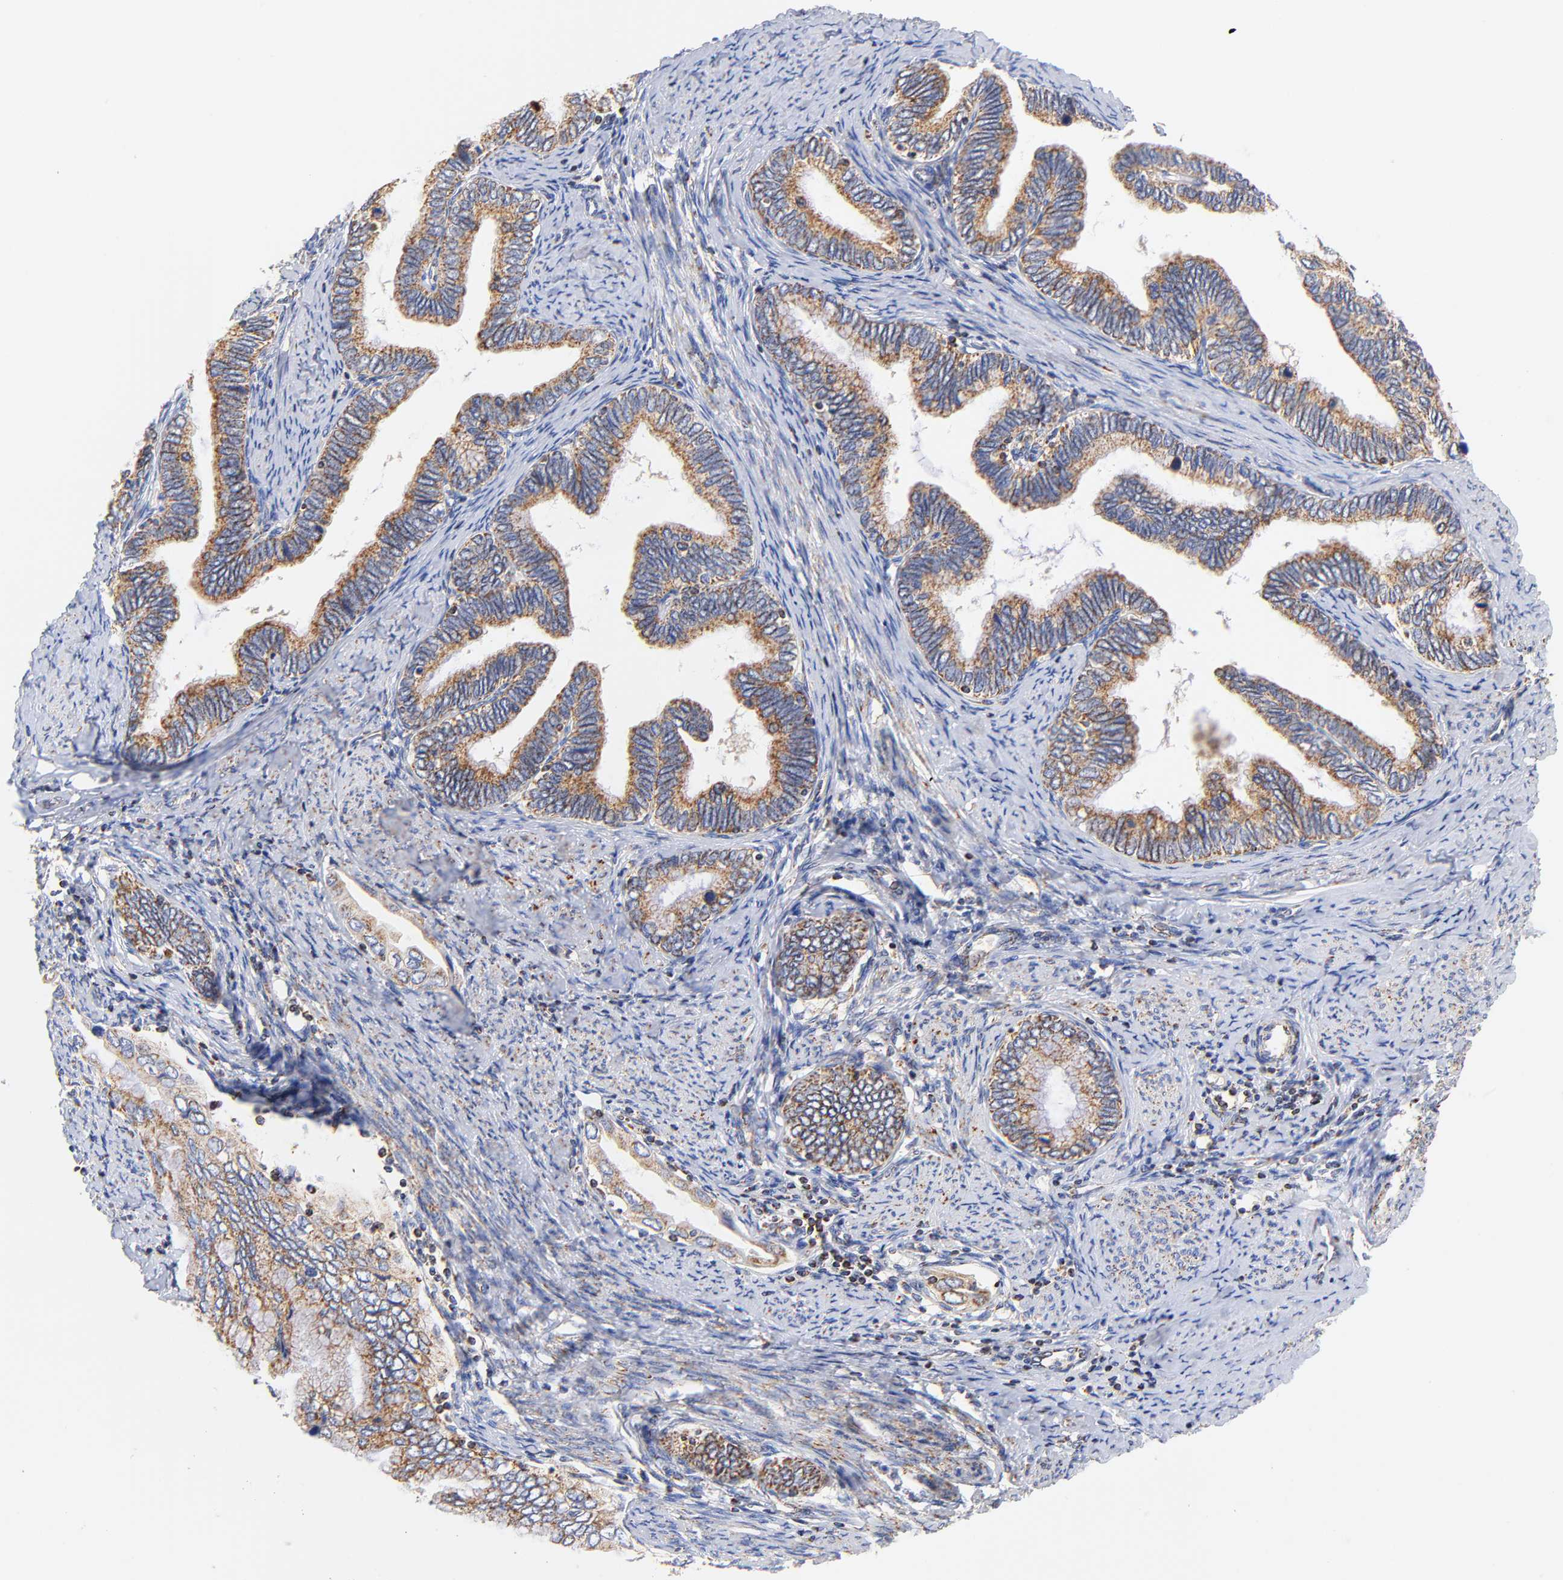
{"staining": {"intensity": "moderate", "quantity": "25%-75%", "location": "cytoplasmic/membranous"}, "tissue": "cervical cancer", "cell_type": "Tumor cells", "image_type": "cancer", "snomed": [{"axis": "morphology", "description": "Adenocarcinoma, NOS"}, {"axis": "topography", "description": "Cervix"}], "caption": "This is an image of immunohistochemistry staining of cervical adenocarcinoma, which shows moderate positivity in the cytoplasmic/membranous of tumor cells.", "gene": "ATP5F1D", "patient": {"sex": "female", "age": 49}}